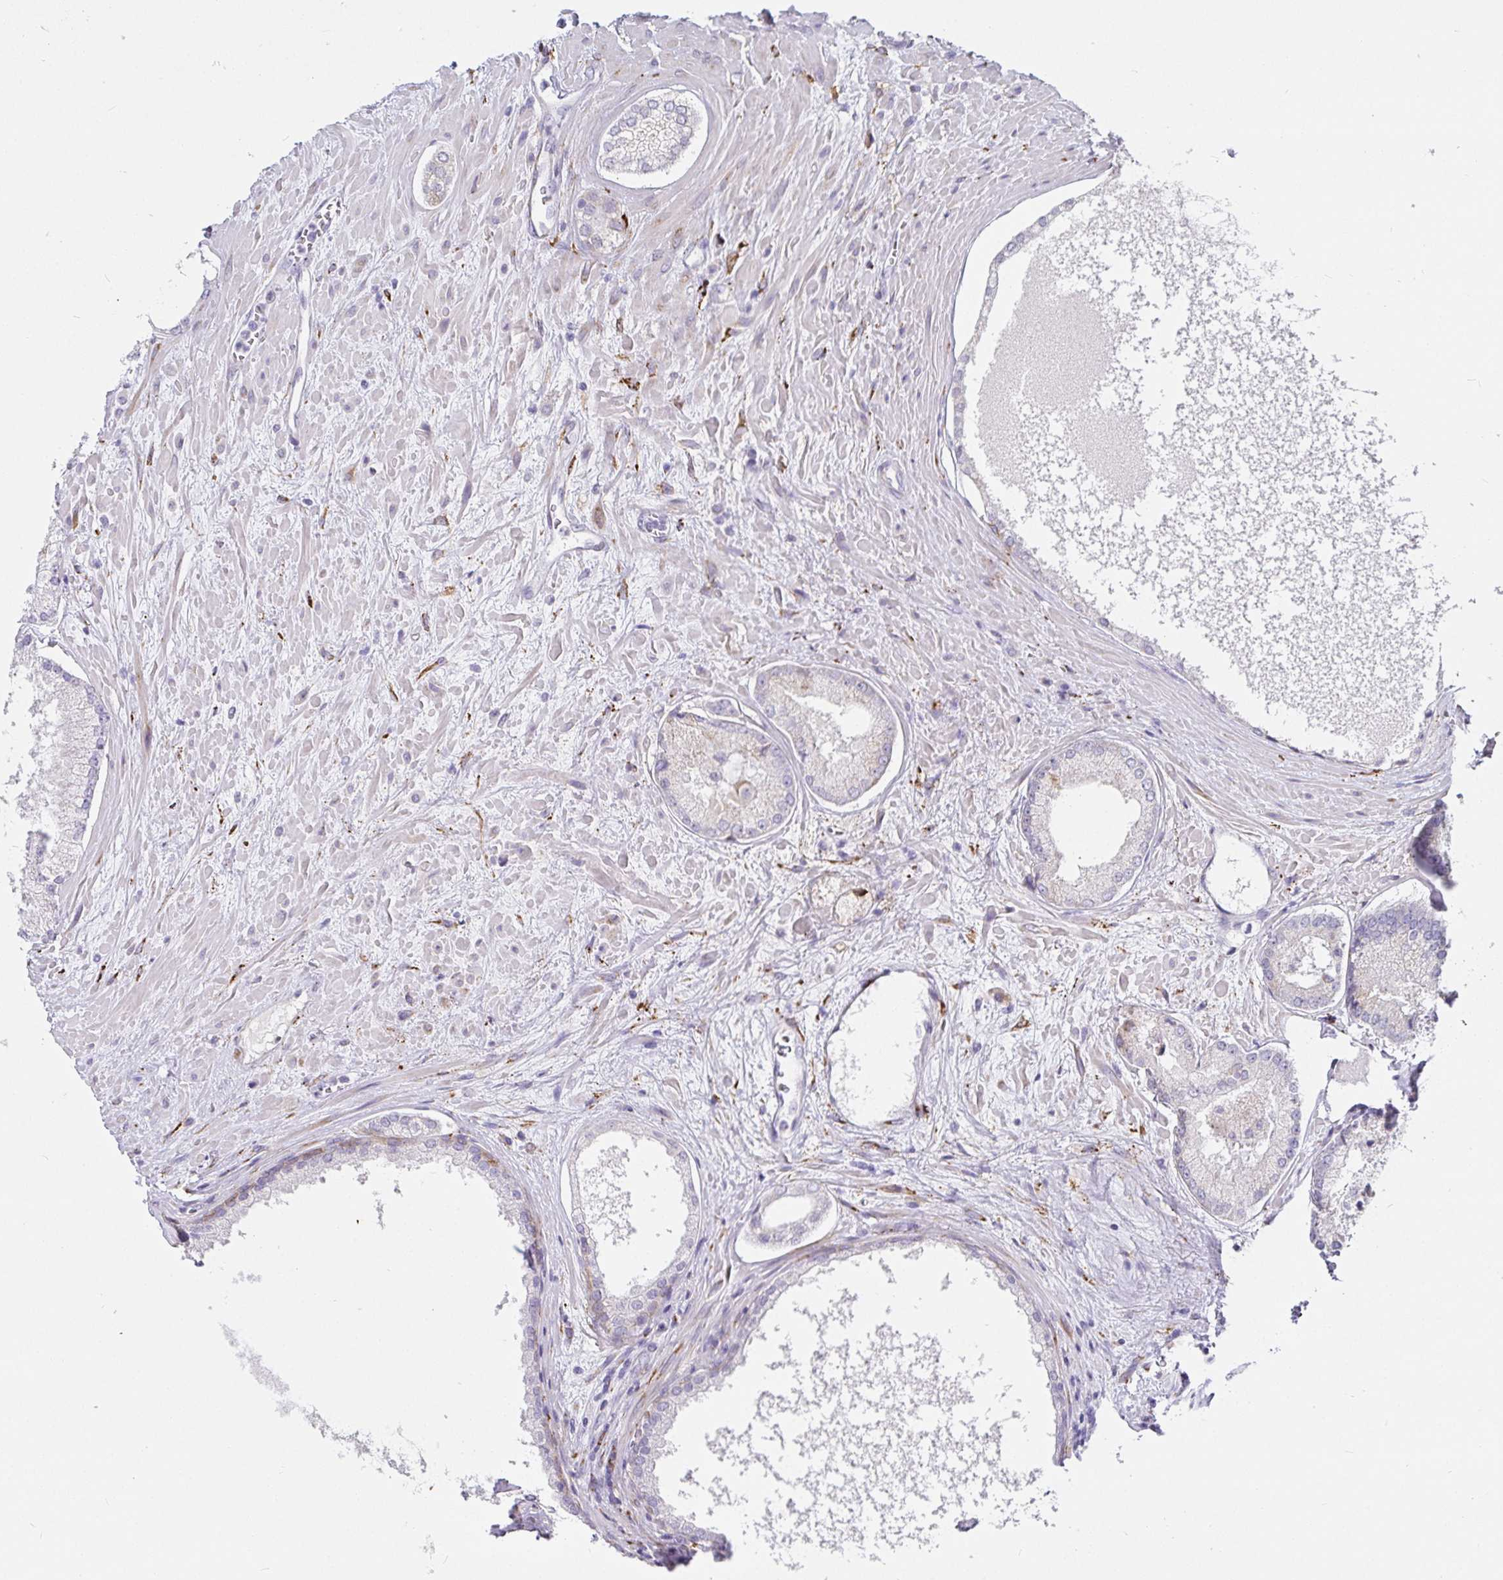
{"staining": {"intensity": "moderate", "quantity": "25%-75%", "location": "cytoplasmic/membranous"}, "tissue": "prostate cancer", "cell_type": "Tumor cells", "image_type": "cancer", "snomed": [{"axis": "morphology", "description": "Adenocarcinoma, High grade"}, {"axis": "topography", "description": "Prostate"}], "caption": "The histopathology image shows staining of prostate cancer (high-grade adenocarcinoma), revealing moderate cytoplasmic/membranous protein expression (brown color) within tumor cells. (DAB = brown stain, brightfield microscopy at high magnification).", "gene": "P4HA2", "patient": {"sex": "male", "age": 73}}